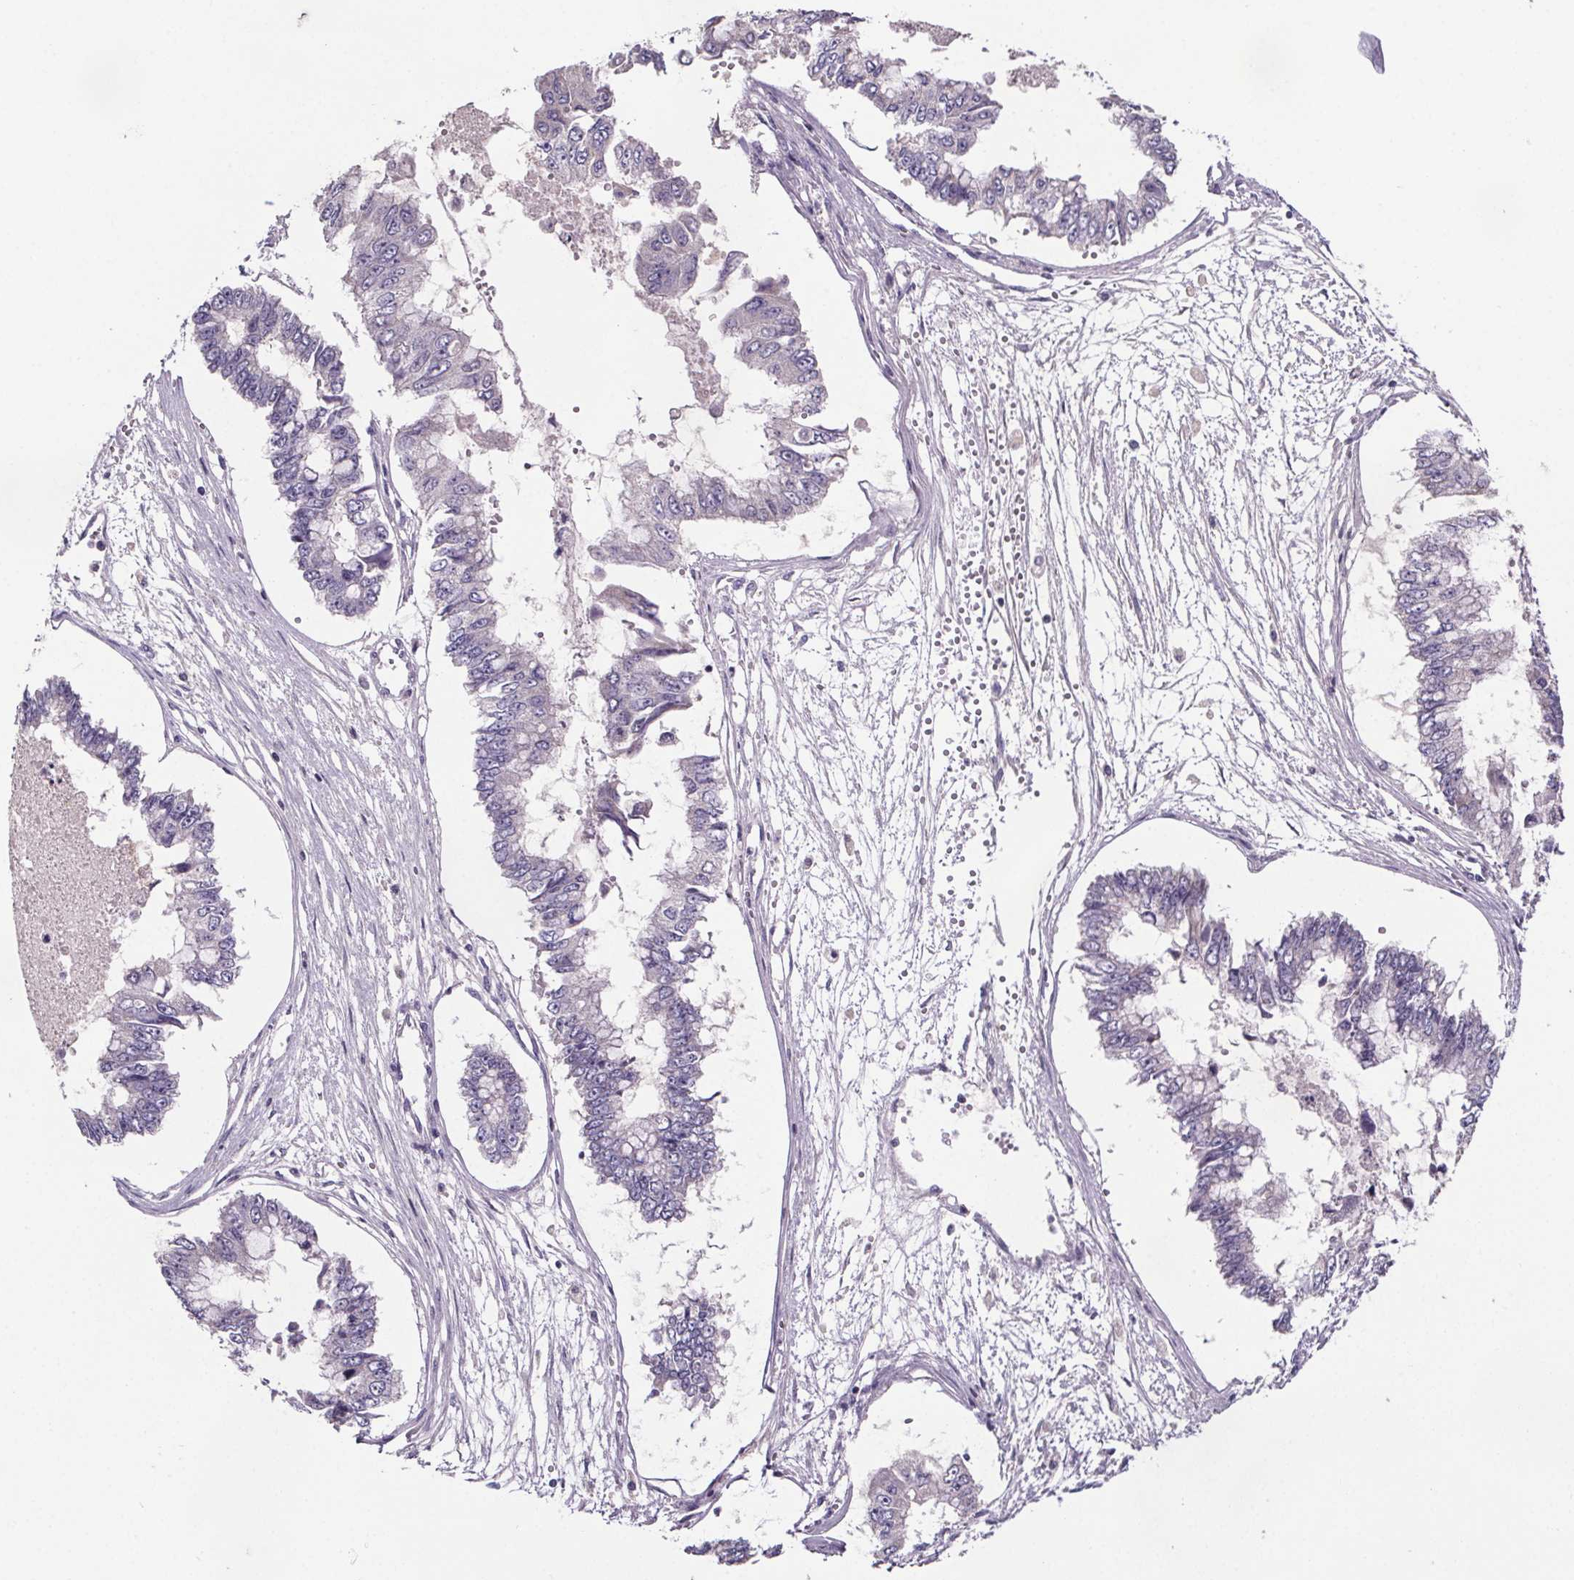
{"staining": {"intensity": "negative", "quantity": "none", "location": "none"}, "tissue": "ovarian cancer", "cell_type": "Tumor cells", "image_type": "cancer", "snomed": [{"axis": "morphology", "description": "Cystadenocarcinoma, mucinous, NOS"}, {"axis": "topography", "description": "Ovary"}], "caption": "Micrograph shows no protein expression in tumor cells of ovarian mucinous cystadenocarcinoma tissue.", "gene": "CUBN", "patient": {"sex": "female", "age": 72}}